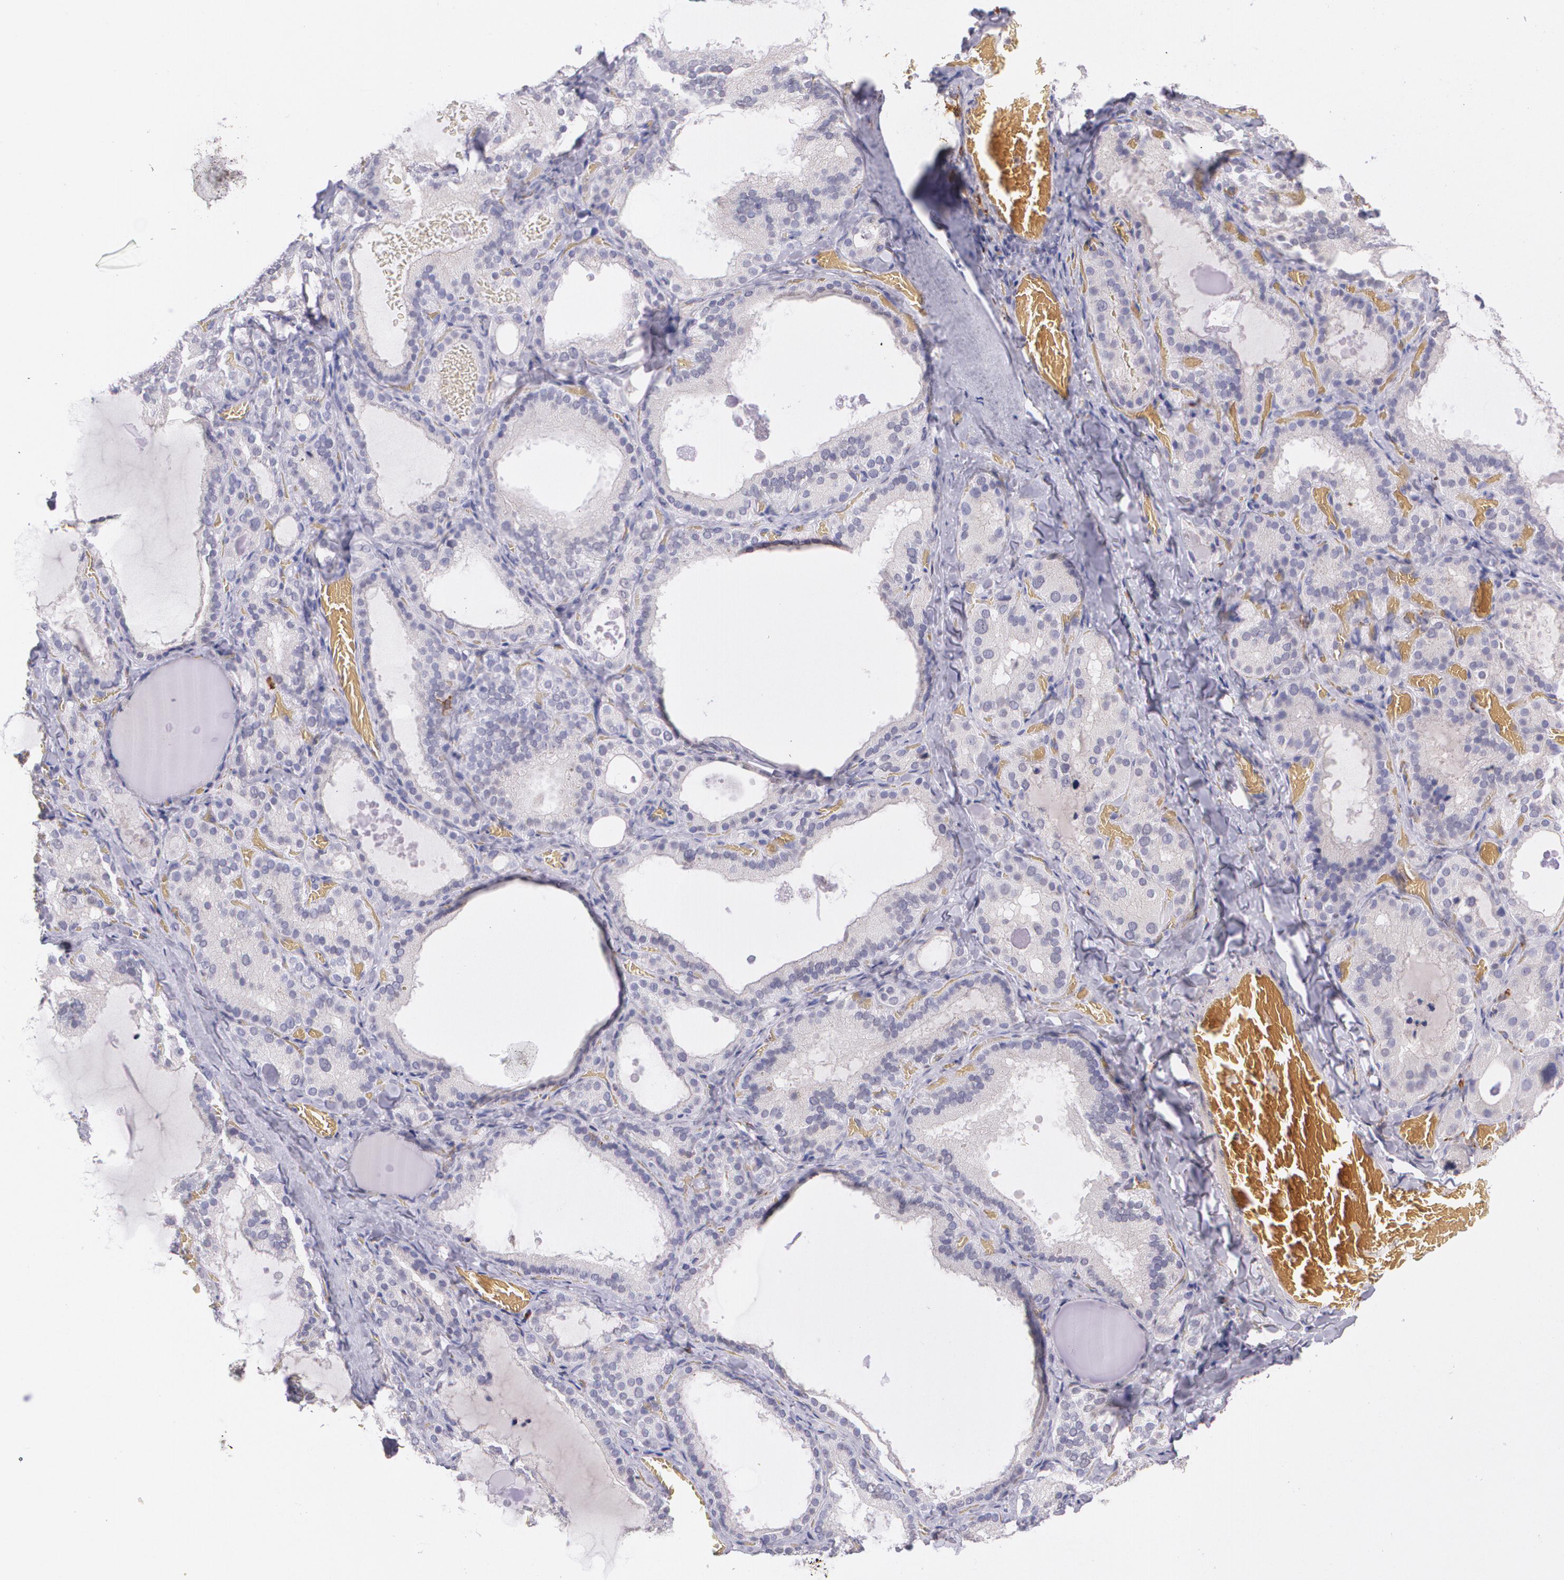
{"staining": {"intensity": "negative", "quantity": "none", "location": "none"}, "tissue": "thyroid gland", "cell_type": "Glandular cells", "image_type": "normal", "snomed": [{"axis": "morphology", "description": "Normal tissue, NOS"}, {"axis": "topography", "description": "Thyroid gland"}], "caption": "Glandular cells are negative for protein expression in normal human thyroid gland. (DAB (3,3'-diaminobenzidine) immunohistochemistry (IHC) with hematoxylin counter stain).", "gene": "RTN1", "patient": {"sex": "female", "age": 33}}